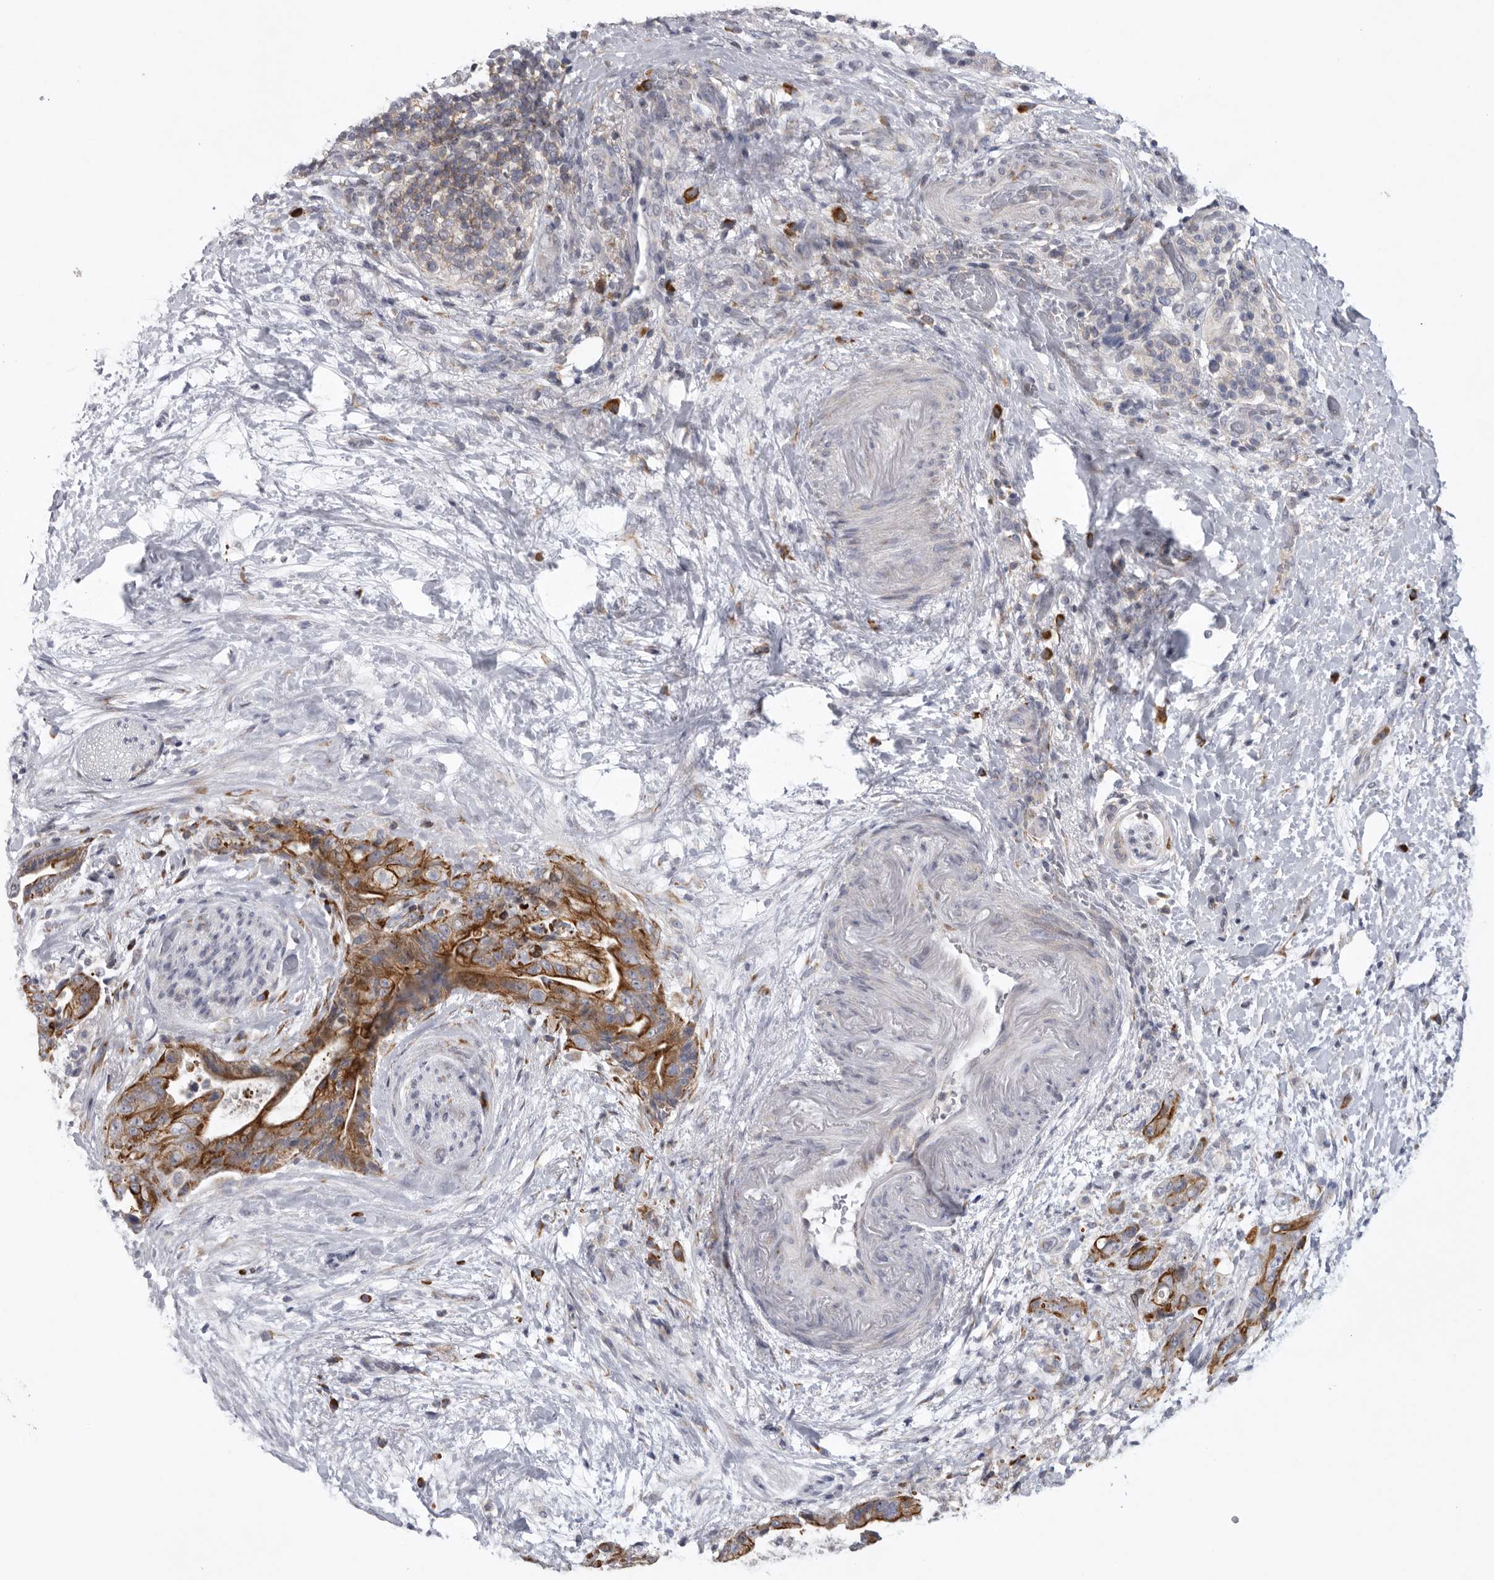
{"staining": {"intensity": "strong", "quantity": ">75%", "location": "cytoplasmic/membranous"}, "tissue": "pancreatic cancer", "cell_type": "Tumor cells", "image_type": "cancer", "snomed": [{"axis": "morphology", "description": "Adenocarcinoma, NOS"}, {"axis": "topography", "description": "Pancreas"}], "caption": "A brown stain shows strong cytoplasmic/membranous expression of a protein in human pancreatic cancer tumor cells.", "gene": "USP24", "patient": {"sex": "male", "age": 59}}